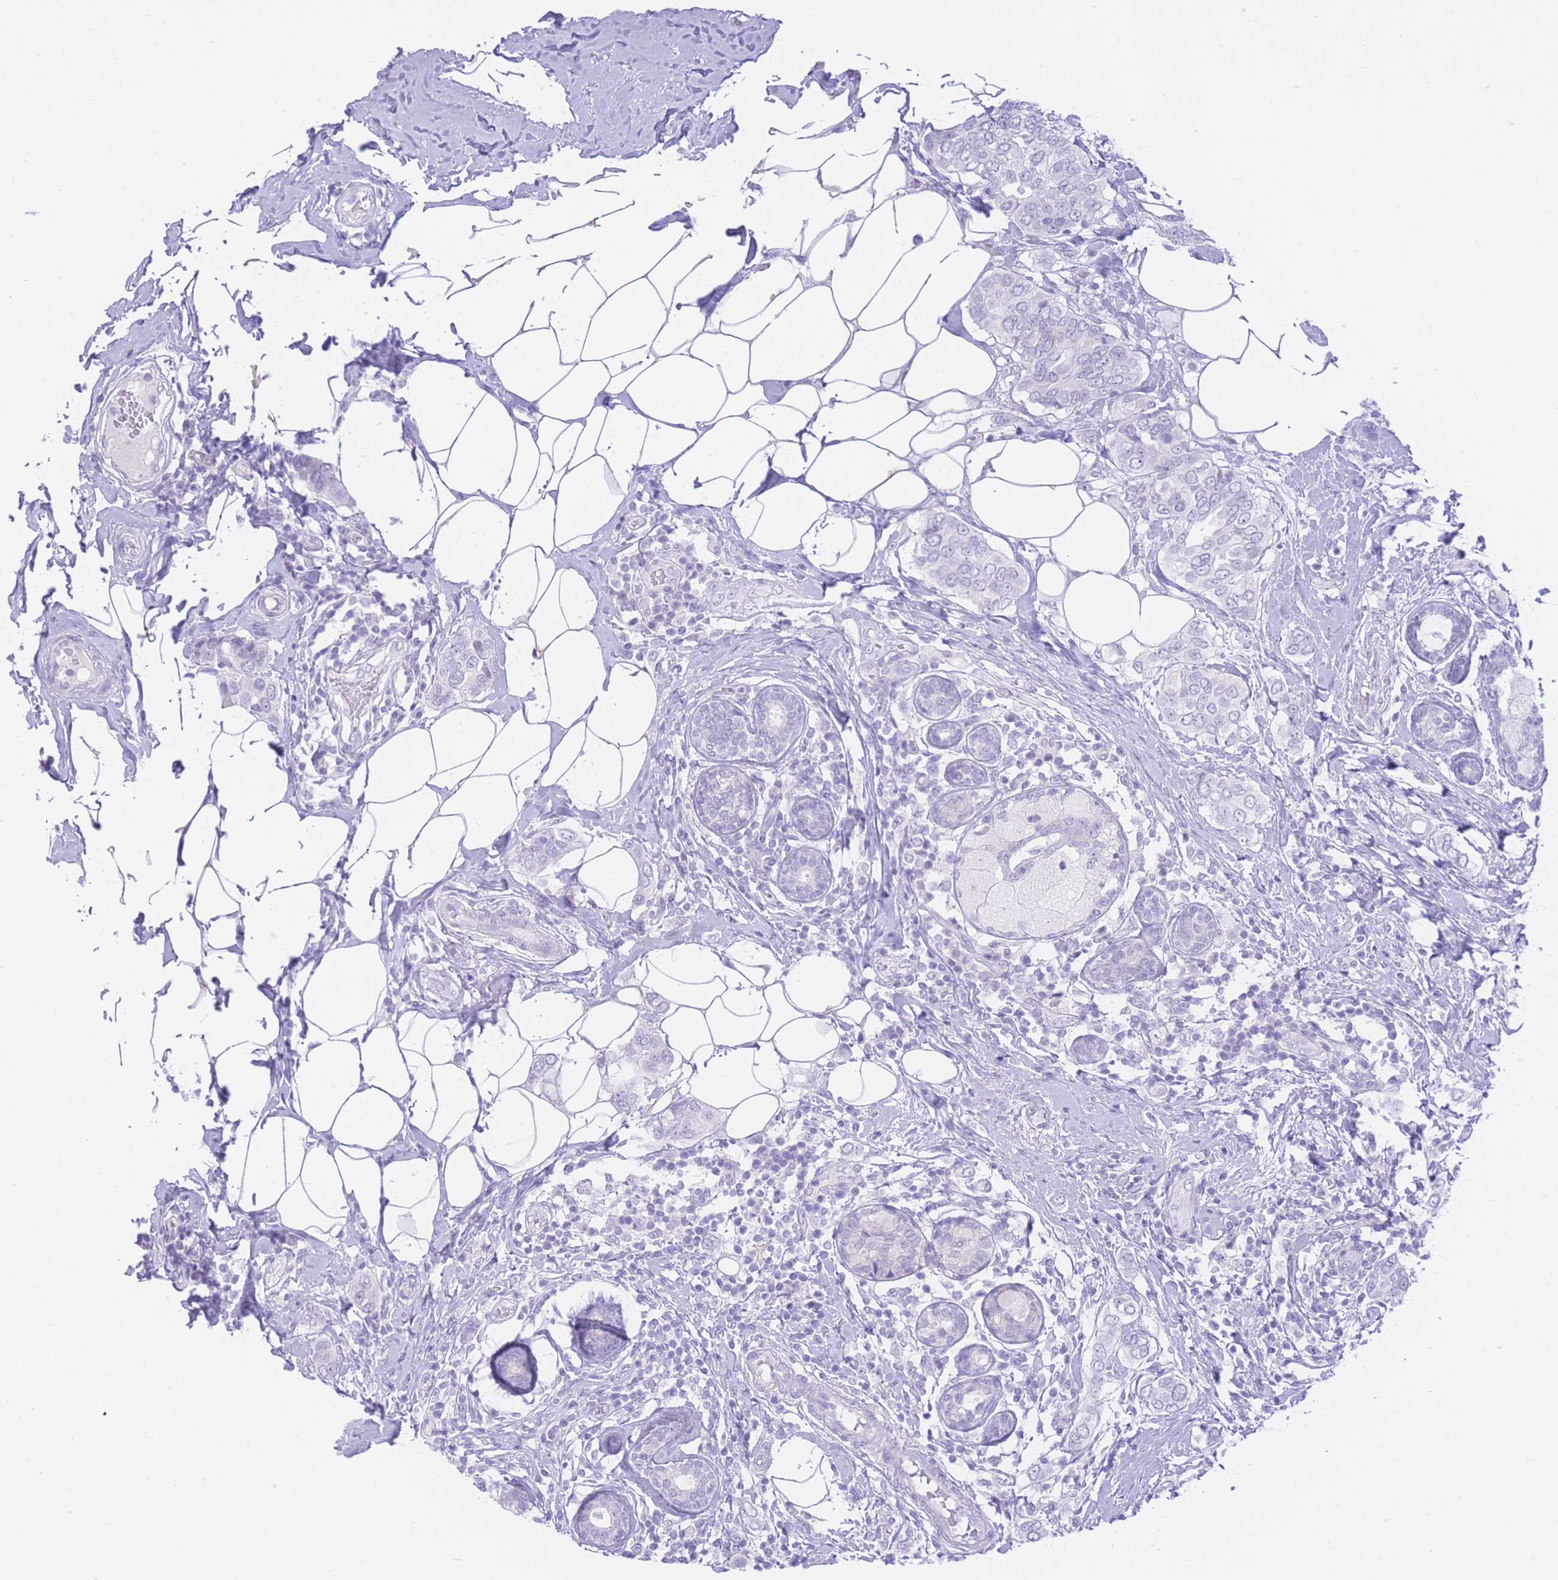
{"staining": {"intensity": "negative", "quantity": "none", "location": "none"}, "tissue": "breast cancer", "cell_type": "Tumor cells", "image_type": "cancer", "snomed": [{"axis": "morphology", "description": "Lobular carcinoma"}, {"axis": "topography", "description": "Breast"}], "caption": "This is an immunohistochemistry (IHC) image of lobular carcinoma (breast). There is no staining in tumor cells.", "gene": "ZNF212", "patient": {"sex": "female", "age": 51}}